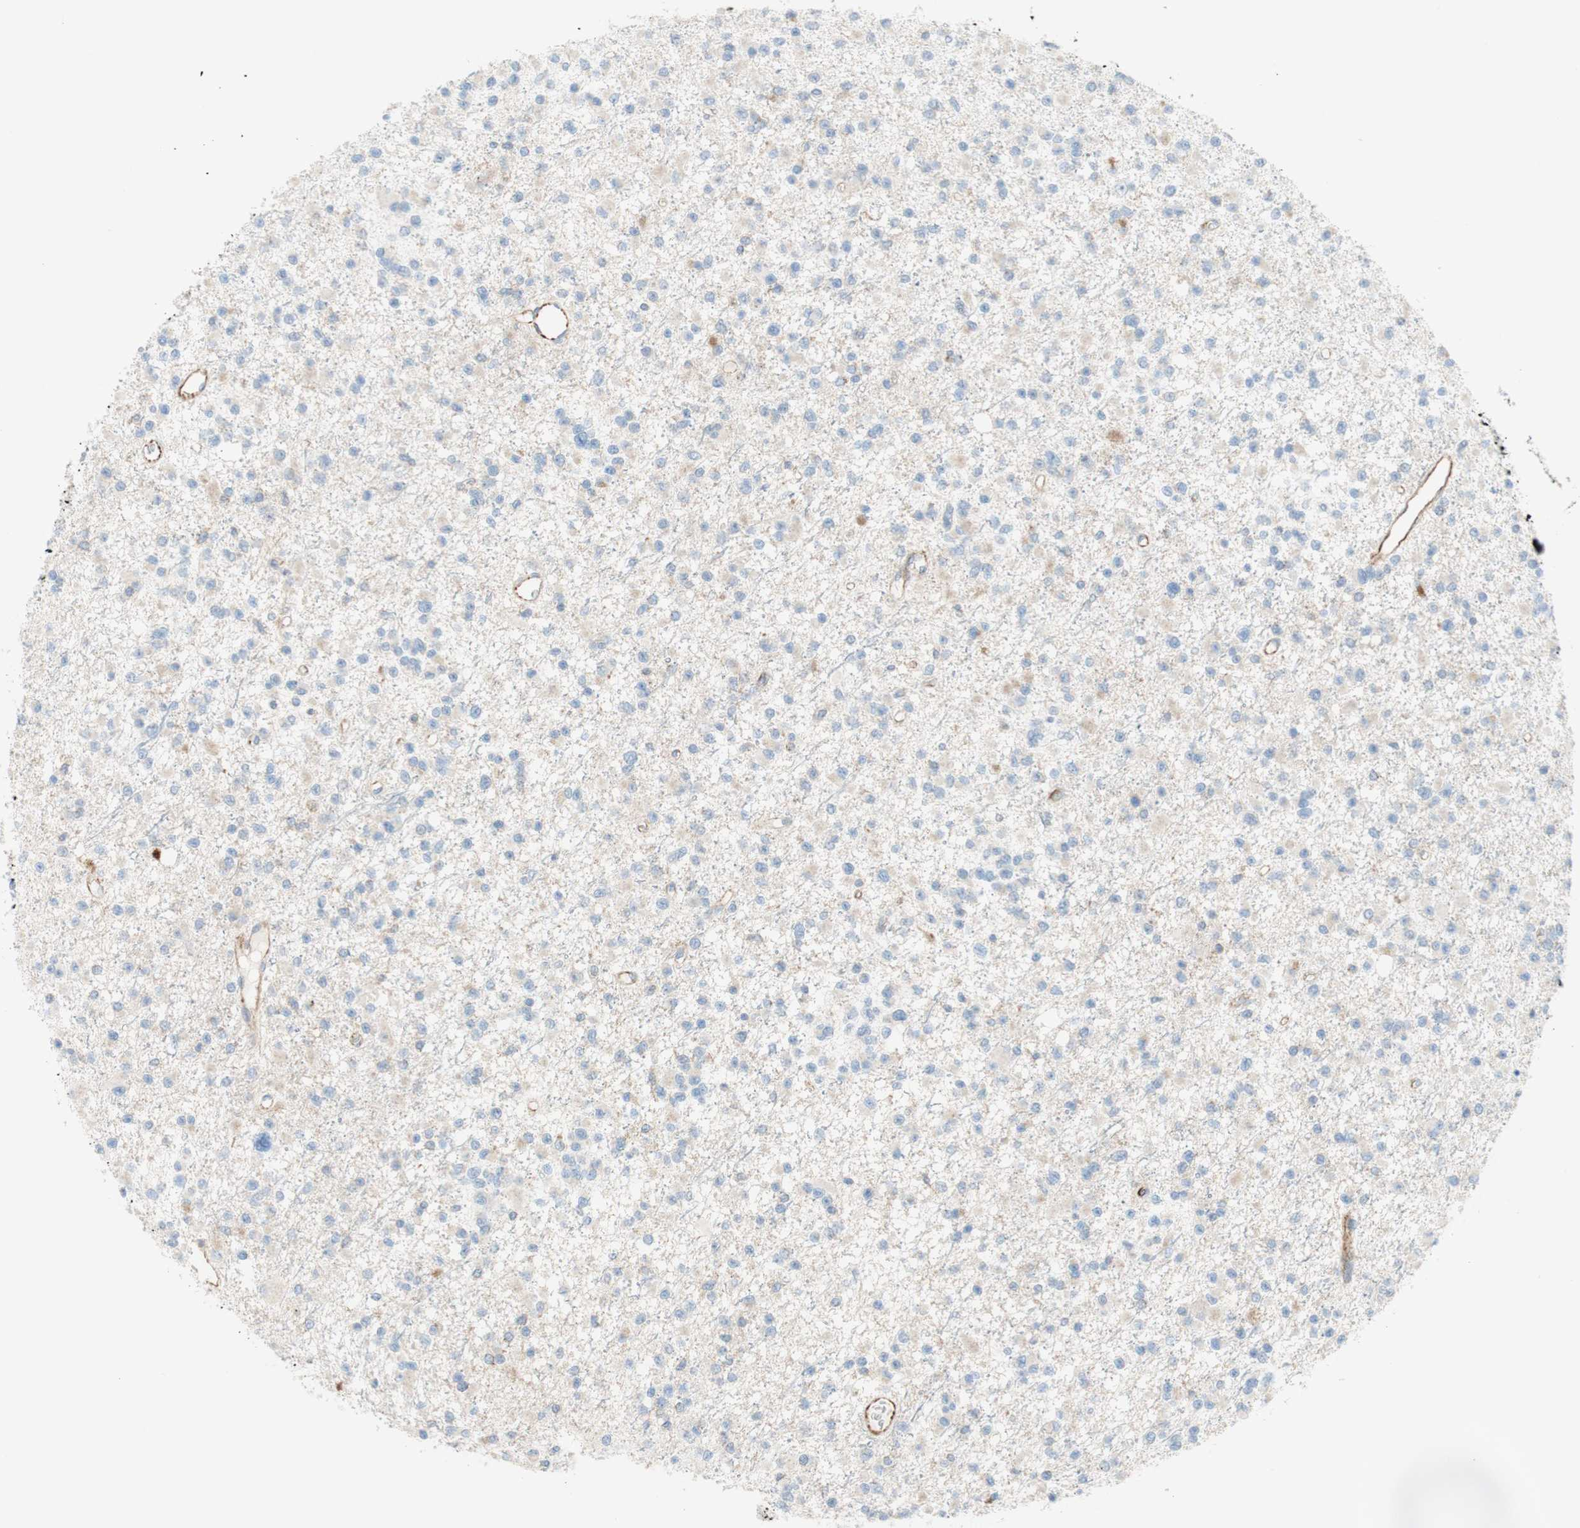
{"staining": {"intensity": "weak", "quantity": "<25%", "location": "cytoplasmic/membranous"}, "tissue": "glioma", "cell_type": "Tumor cells", "image_type": "cancer", "snomed": [{"axis": "morphology", "description": "Glioma, malignant, Low grade"}, {"axis": "topography", "description": "Brain"}], "caption": "IHC of malignant low-grade glioma exhibits no staining in tumor cells.", "gene": "POU2AF1", "patient": {"sex": "female", "age": 22}}